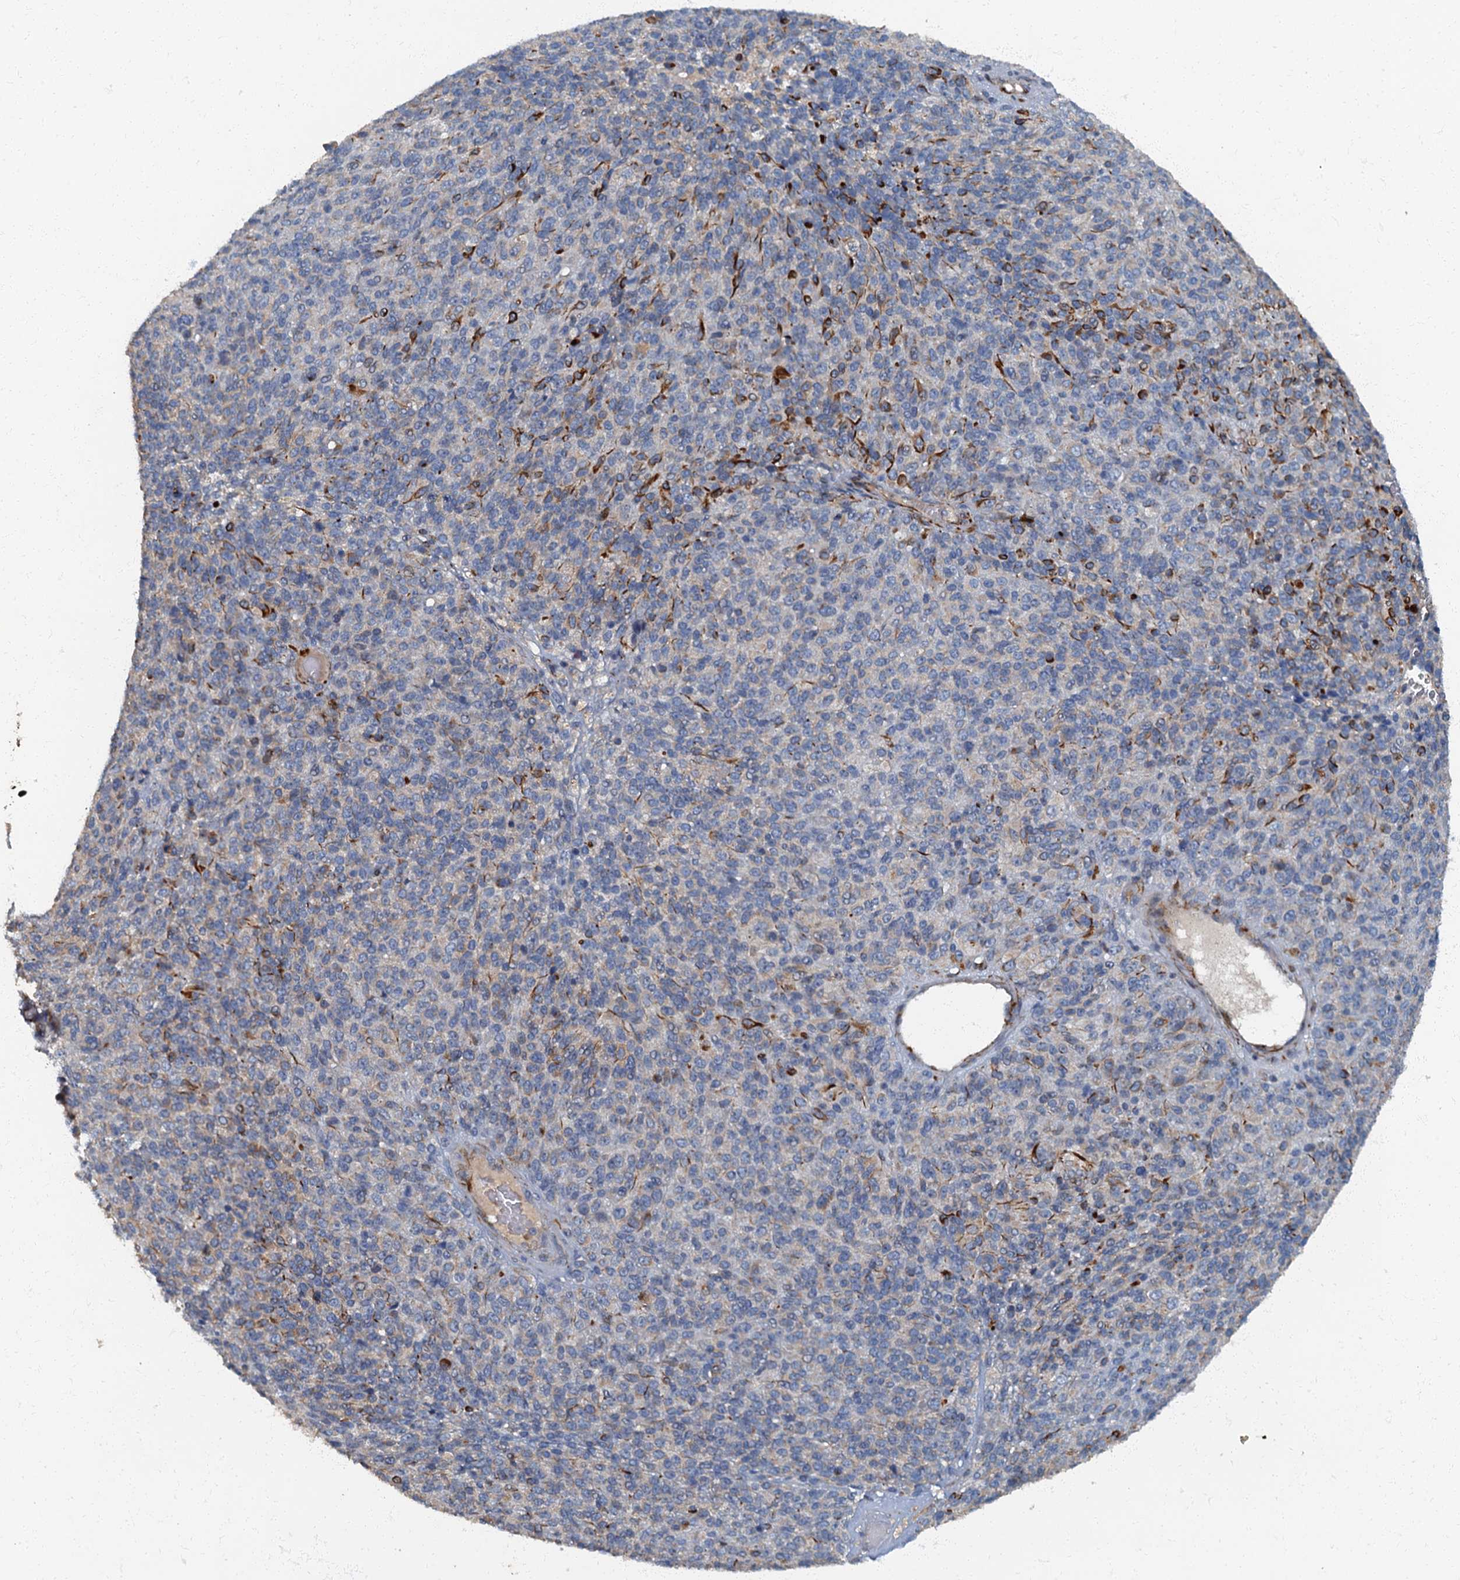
{"staining": {"intensity": "negative", "quantity": "none", "location": "none"}, "tissue": "melanoma", "cell_type": "Tumor cells", "image_type": "cancer", "snomed": [{"axis": "morphology", "description": "Malignant melanoma, Metastatic site"}, {"axis": "topography", "description": "Brain"}], "caption": "A high-resolution photomicrograph shows immunohistochemistry staining of malignant melanoma (metastatic site), which reveals no significant staining in tumor cells.", "gene": "ARL11", "patient": {"sex": "female", "age": 56}}